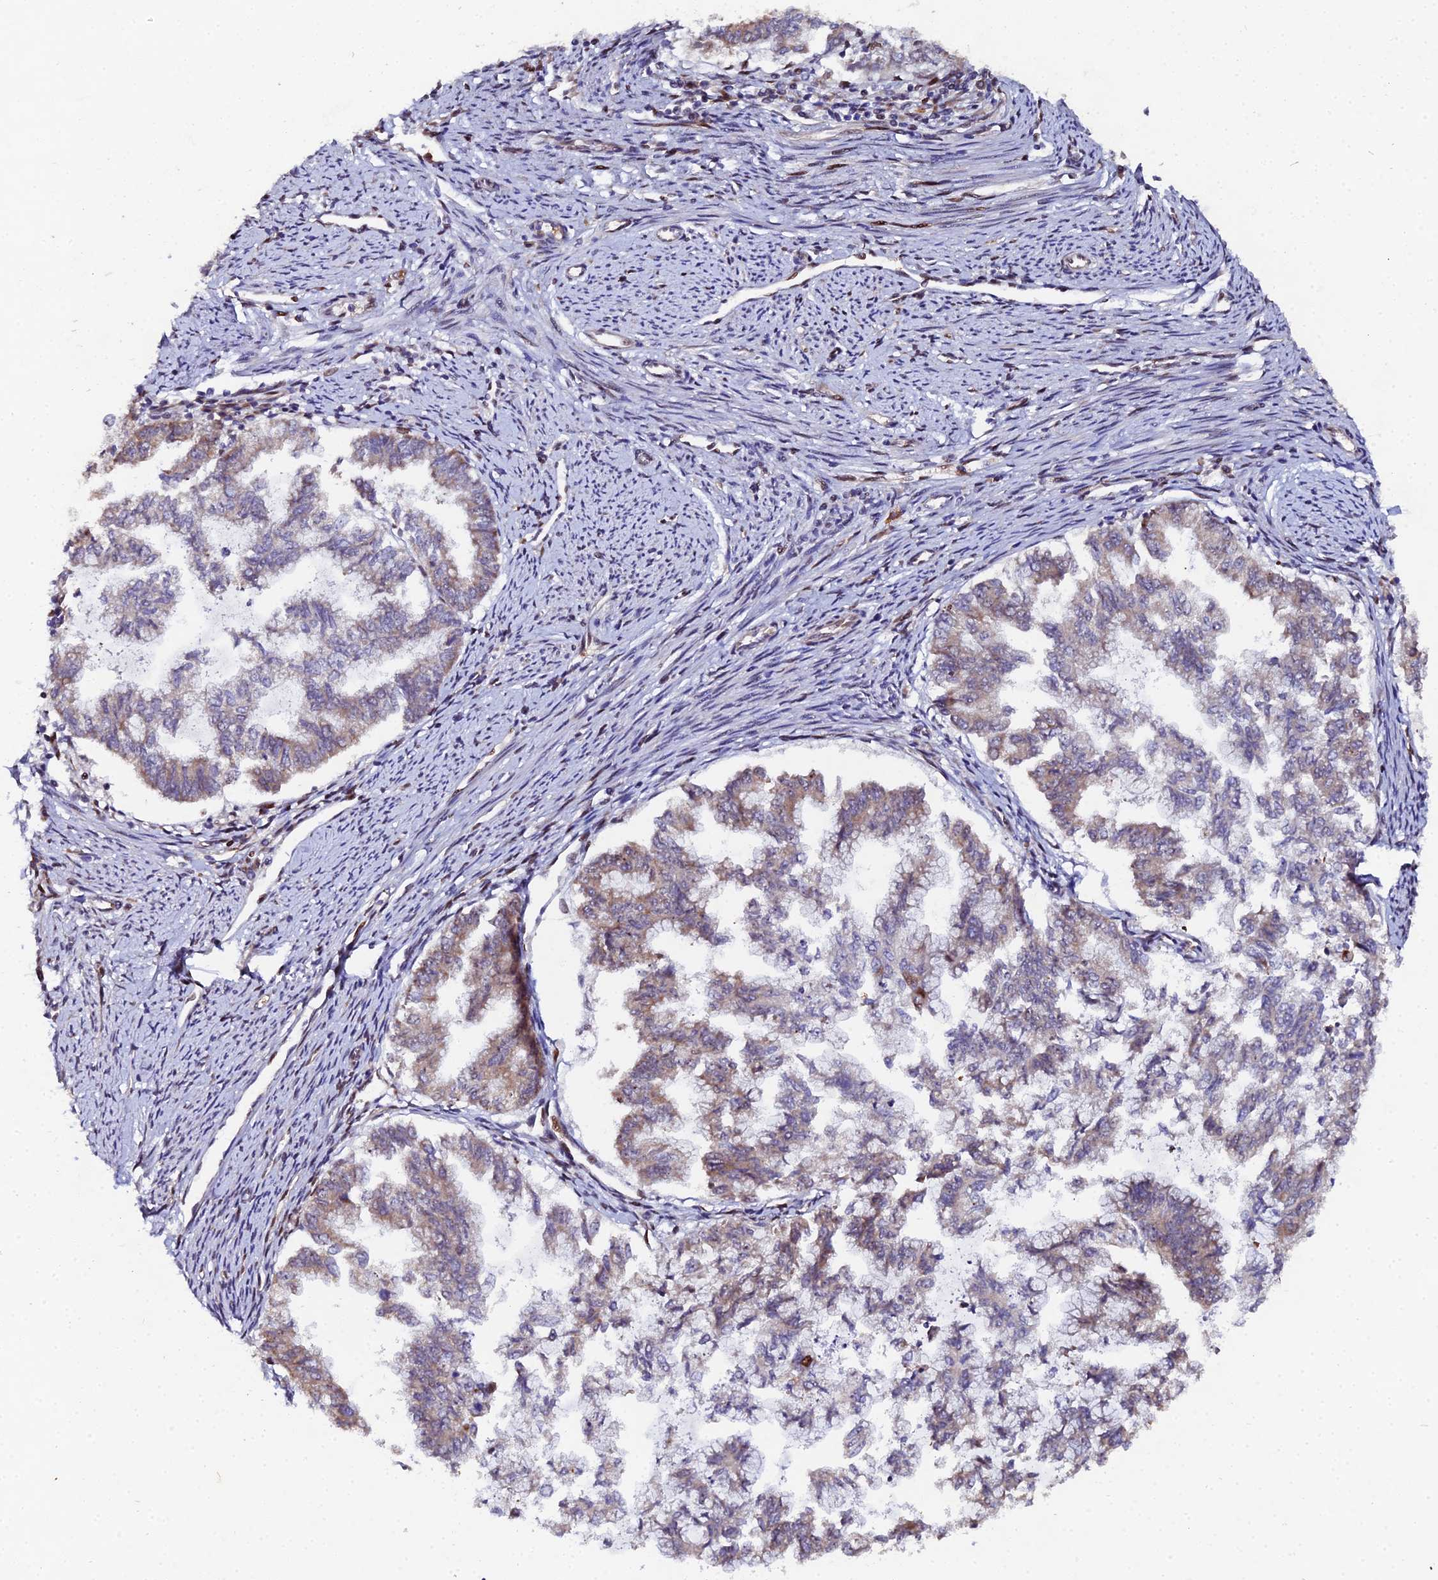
{"staining": {"intensity": "weak", "quantity": "25%-75%", "location": "cytoplasmic/membranous,nuclear"}, "tissue": "endometrial cancer", "cell_type": "Tumor cells", "image_type": "cancer", "snomed": [{"axis": "morphology", "description": "Adenocarcinoma, NOS"}, {"axis": "topography", "description": "Endometrium"}], "caption": "Immunohistochemistry micrograph of neoplastic tissue: endometrial cancer (adenocarcinoma) stained using immunohistochemistry (IHC) exhibits low levels of weak protein expression localized specifically in the cytoplasmic/membranous and nuclear of tumor cells, appearing as a cytoplasmic/membranous and nuclear brown color.", "gene": "TIFA", "patient": {"sex": "female", "age": 79}}